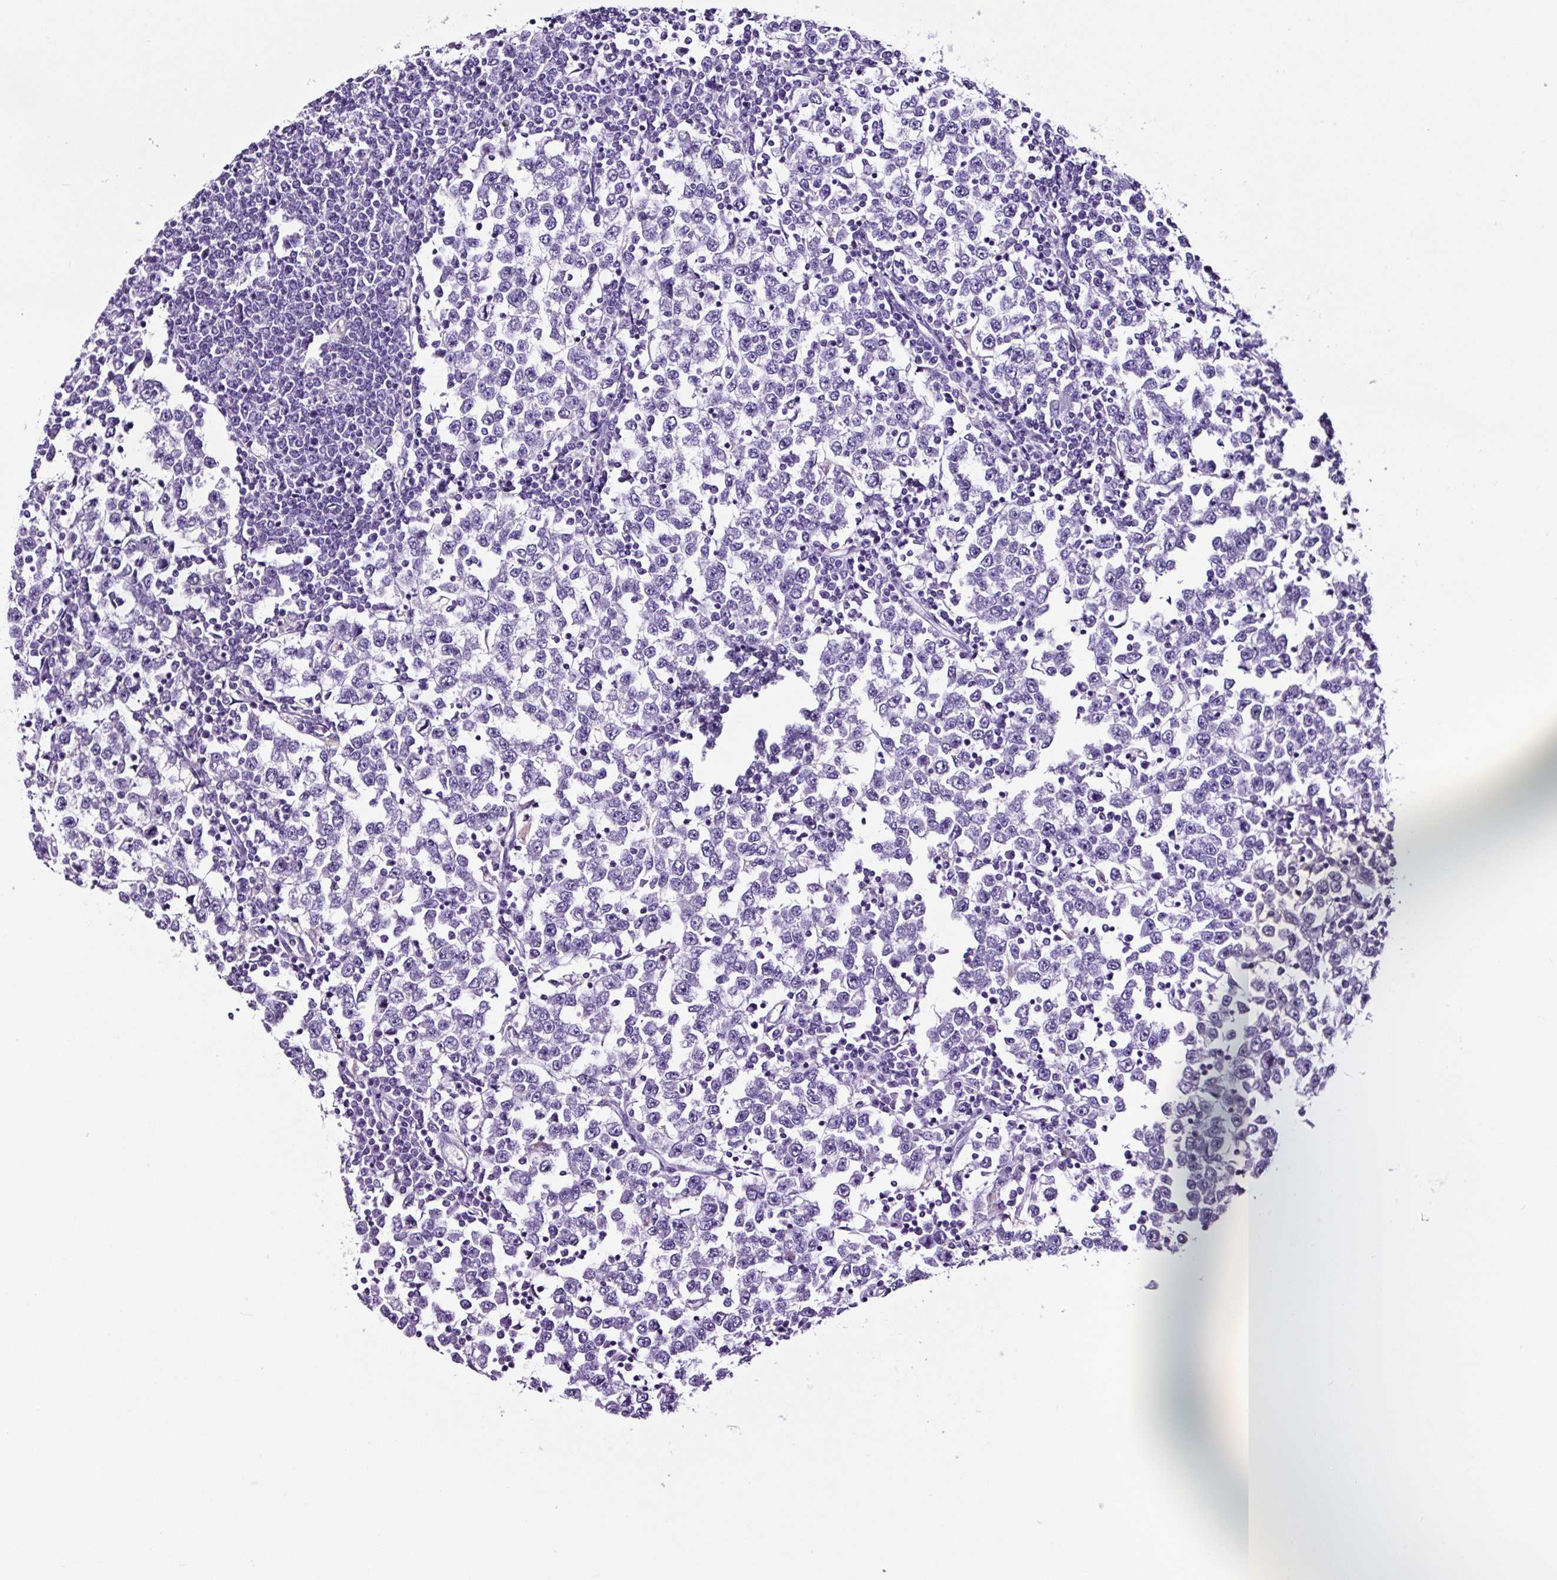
{"staining": {"intensity": "negative", "quantity": "none", "location": "none"}, "tissue": "testis cancer", "cell_type": "Tumor cells", "image_type": "cancer", "snomed": [{"axis": "morphology", "description": "Seminoma, NOS"}, {"axis": "topography", "description": "Testis"}], "caption": "Immunohistochemistry of human testis cancer (seminoma) reveals no staining in tumor cells. Brightfield microscopy of immunohistochemistry (IHC) stained with DAB (brown) and hematoxylin (blue), captured at high magnification.", "gene": "FBXL7", "patient": {"sex": "male", "age": 65}}